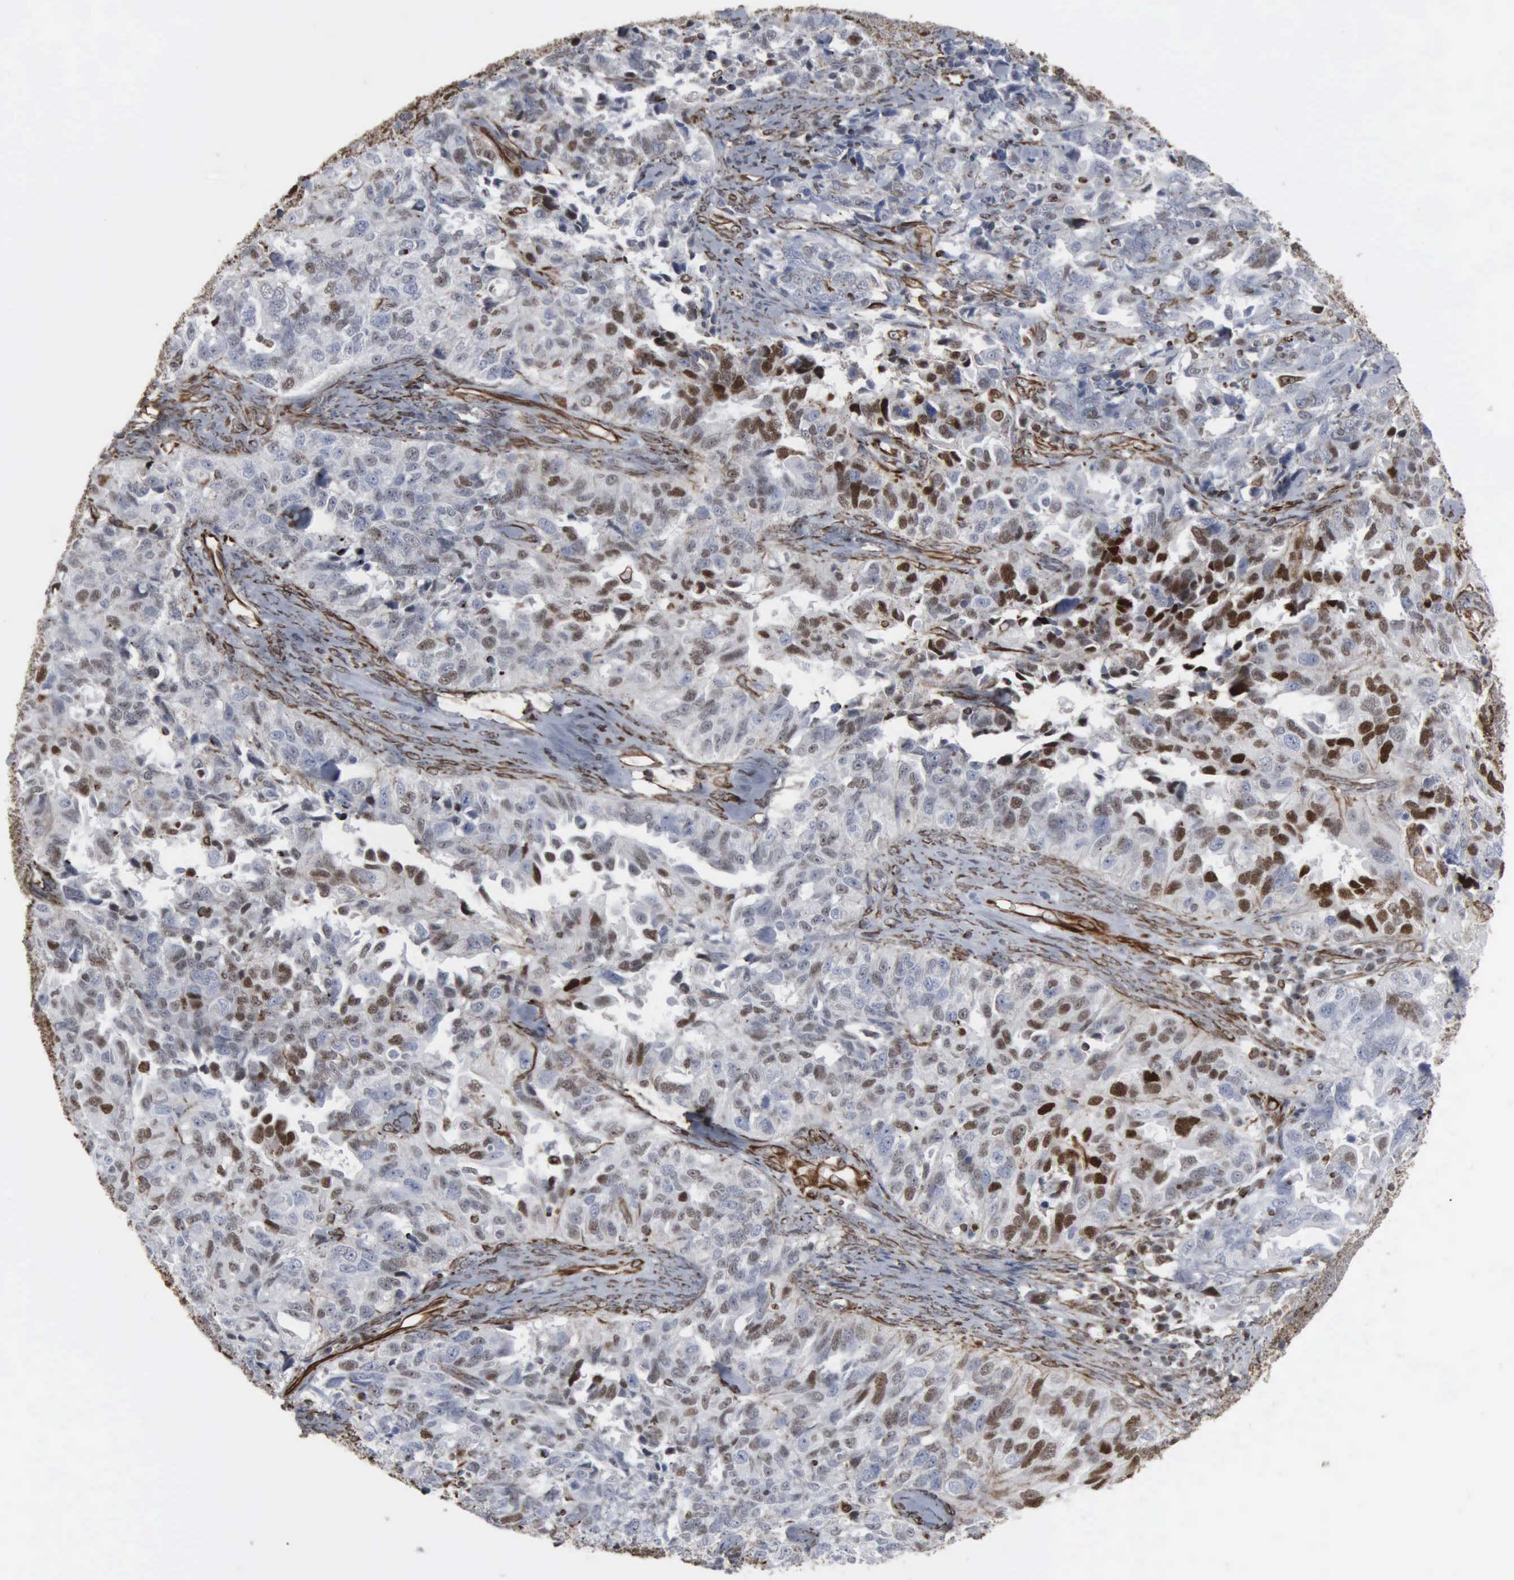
{"staining": {"intensity": "strong", "quantity": "25%-75%", "location": "nuclear"}, "tissue": "ovarian cancer", "cell_type": "Tumor cells", "image_type": "cancer", "snomed": [{"axis": "morphology", "description": "Cystadenocarcinoma, serous, NOS"}, {"axis": "topography", "description": "Ovary"}], "caption": "Human serous cystadenocarcinoma (ovarian) stained for a protein (brown) exhibits strong nuclear positive staining in about 25%-75% of tumor cells.", "gene": "CCNE1", "patient": {"sex": "female", "age": 82}}